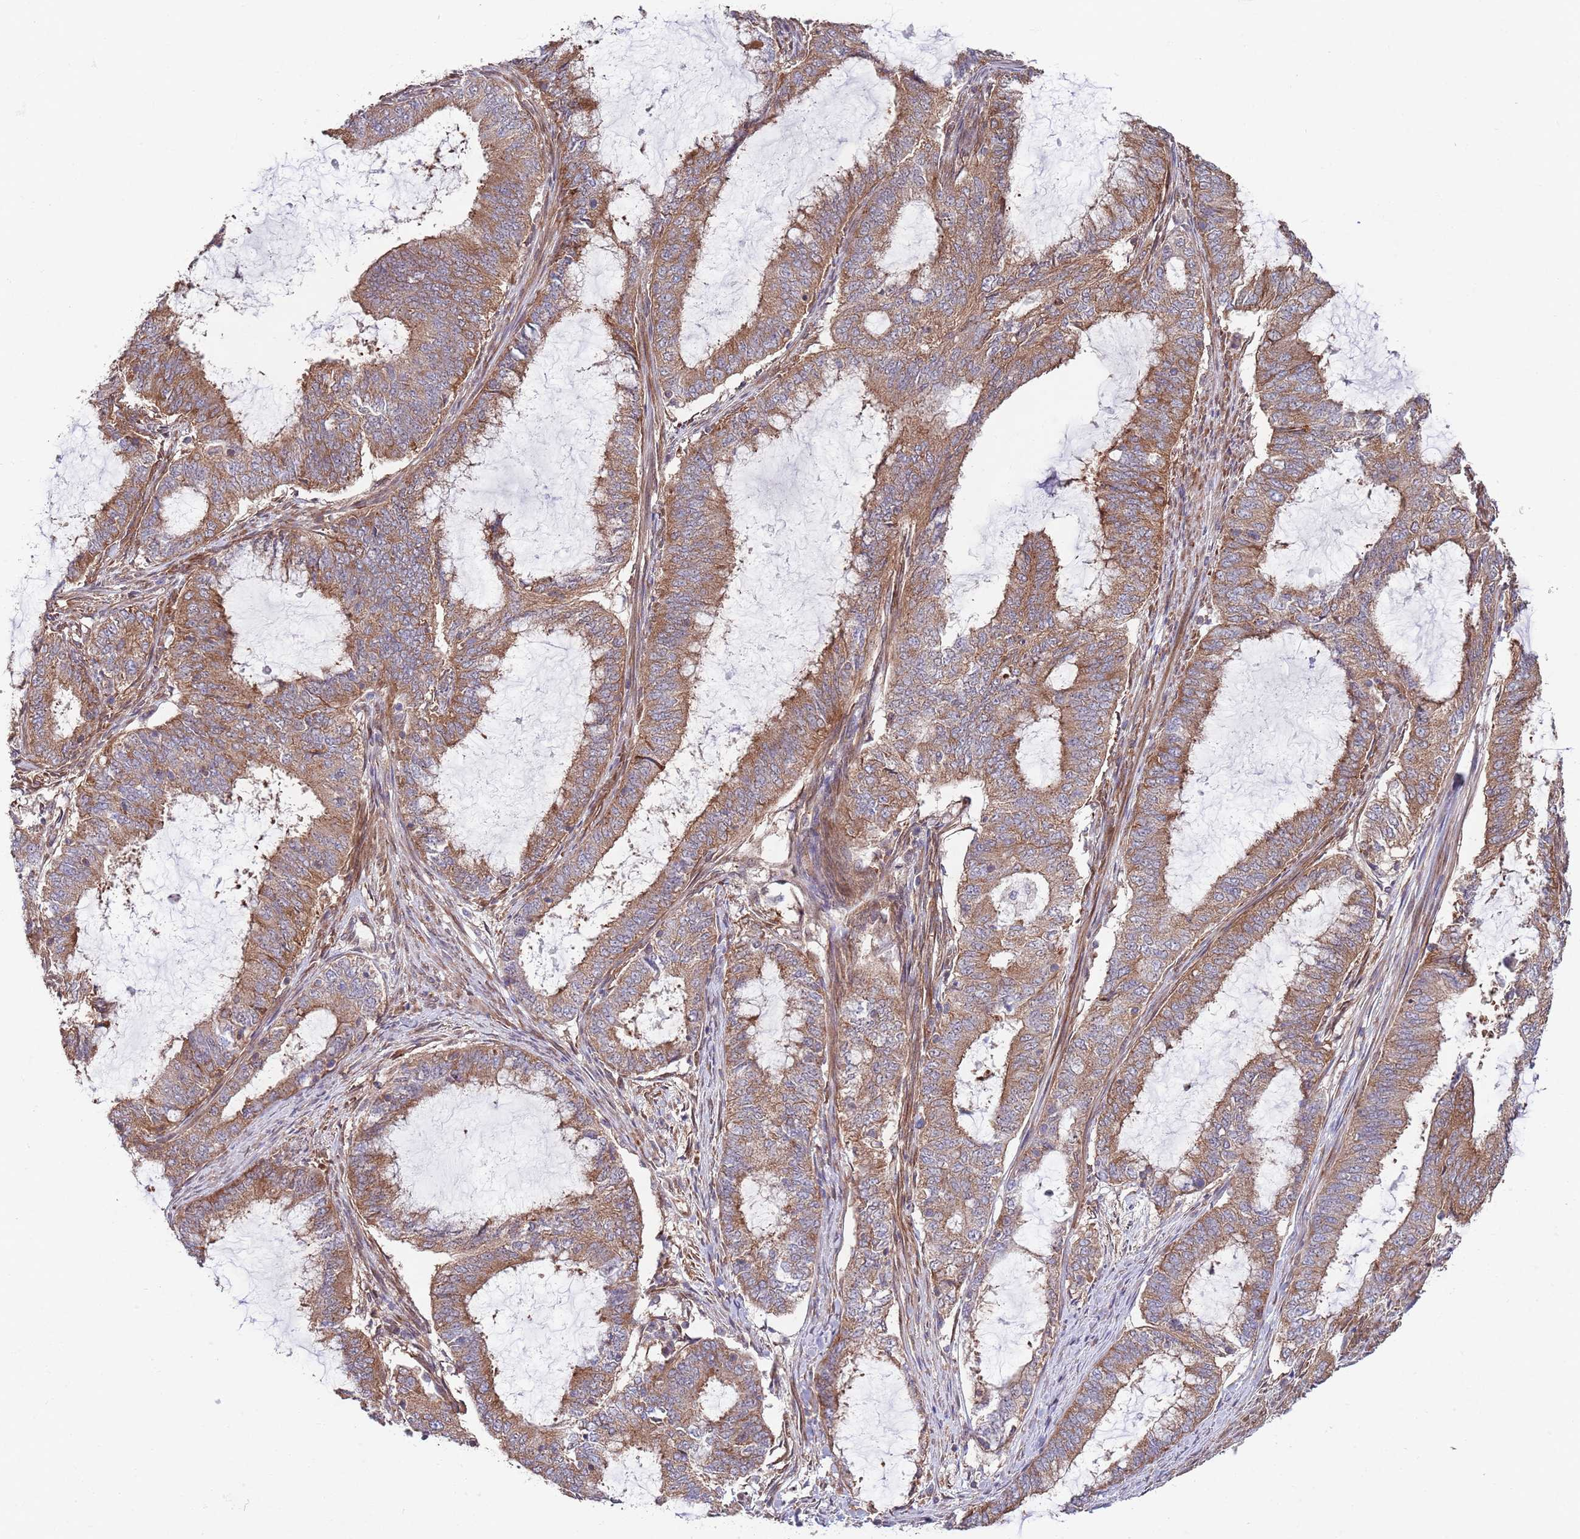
{"staining": {"intensity": "moderate", "quantity": ">75%", "location": "cytoplasmic/membranous"}, "tissue": "endometrial cancer", "cell_type": "Tumor cells", "image_type": "cancer", "snomed": [{"axis": "morphology", "description": "Adenocarcinoma, NOS"}, {"axis": "topography", "description": "Endometrium"}], "caption": "This is a histology image of immunohistochemistry (IHC) staining of endometrial cancer, which shows moderate expression in the cytoplasmic/membranous of tumor cells.", "gene": "RNF19B", "patient": {"sex": "female", "age": 51}}